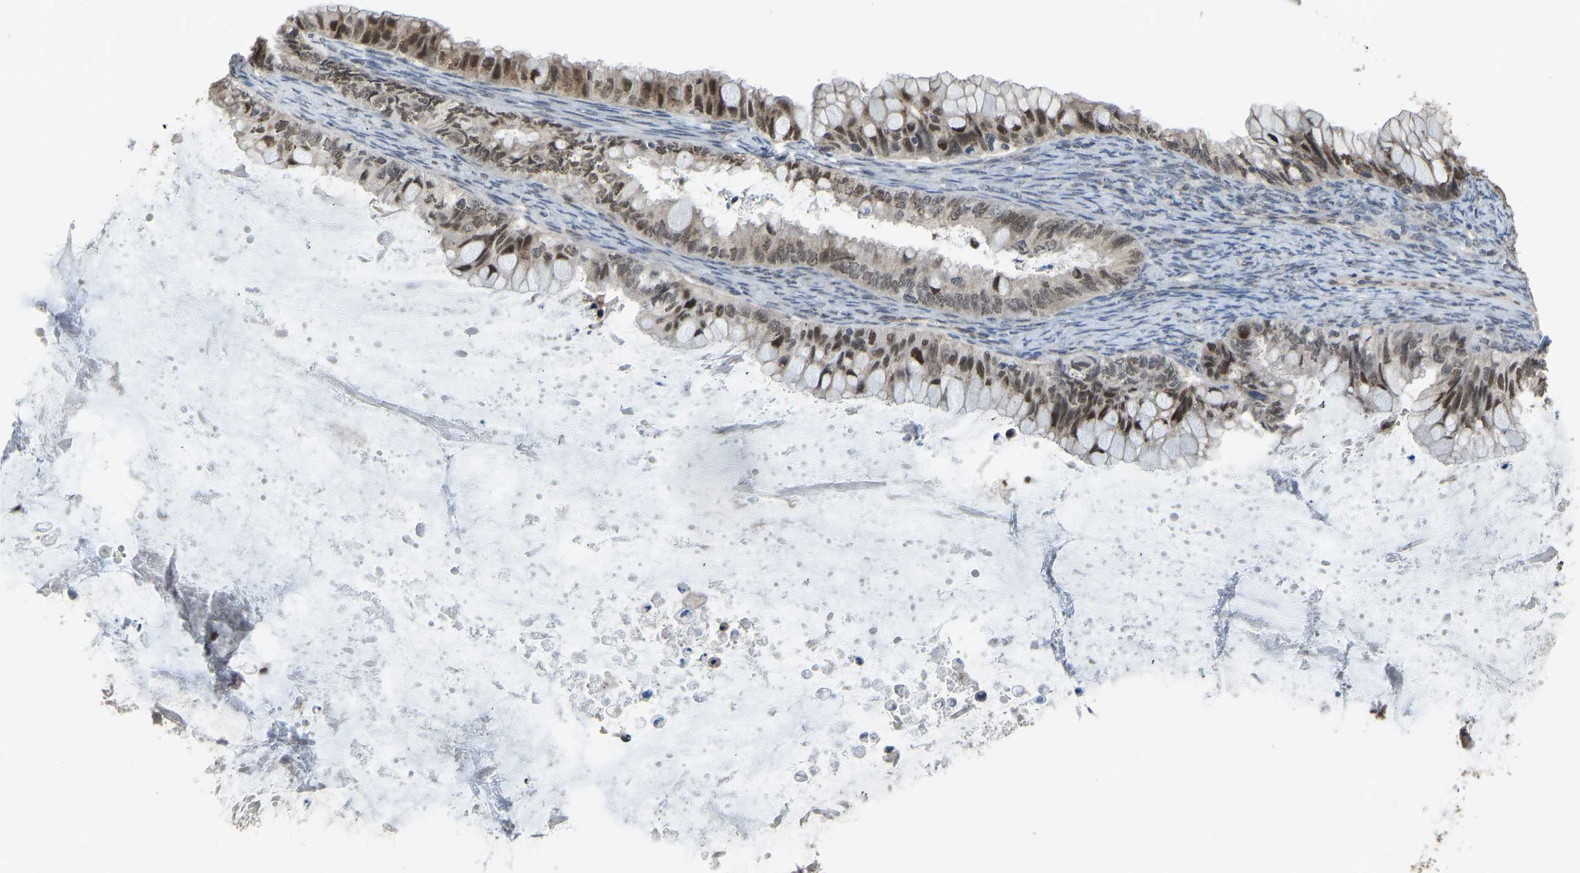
{"staining": {"intensity": "strong", "quantity": ">75%", "location": "nuclear"}, "tissue": "ovarian cancer", "cell_type": "Tumor cells", "image_type": "cancer", "snomed": [{"axis": "morphology", "description": "Cystadenocarcinoma, mucinous, NOS"}, {"axis": "topography", "description": "Ovary"}], "caption": "The histopathology image displays a brown stain indicating the presence of a protein in the nuclear of tumor cells in ovarian cancer (mucinous cystadenocarcinoma).", "gene": "KPNA6", "patient": {"sex": "female", "age": 80}}